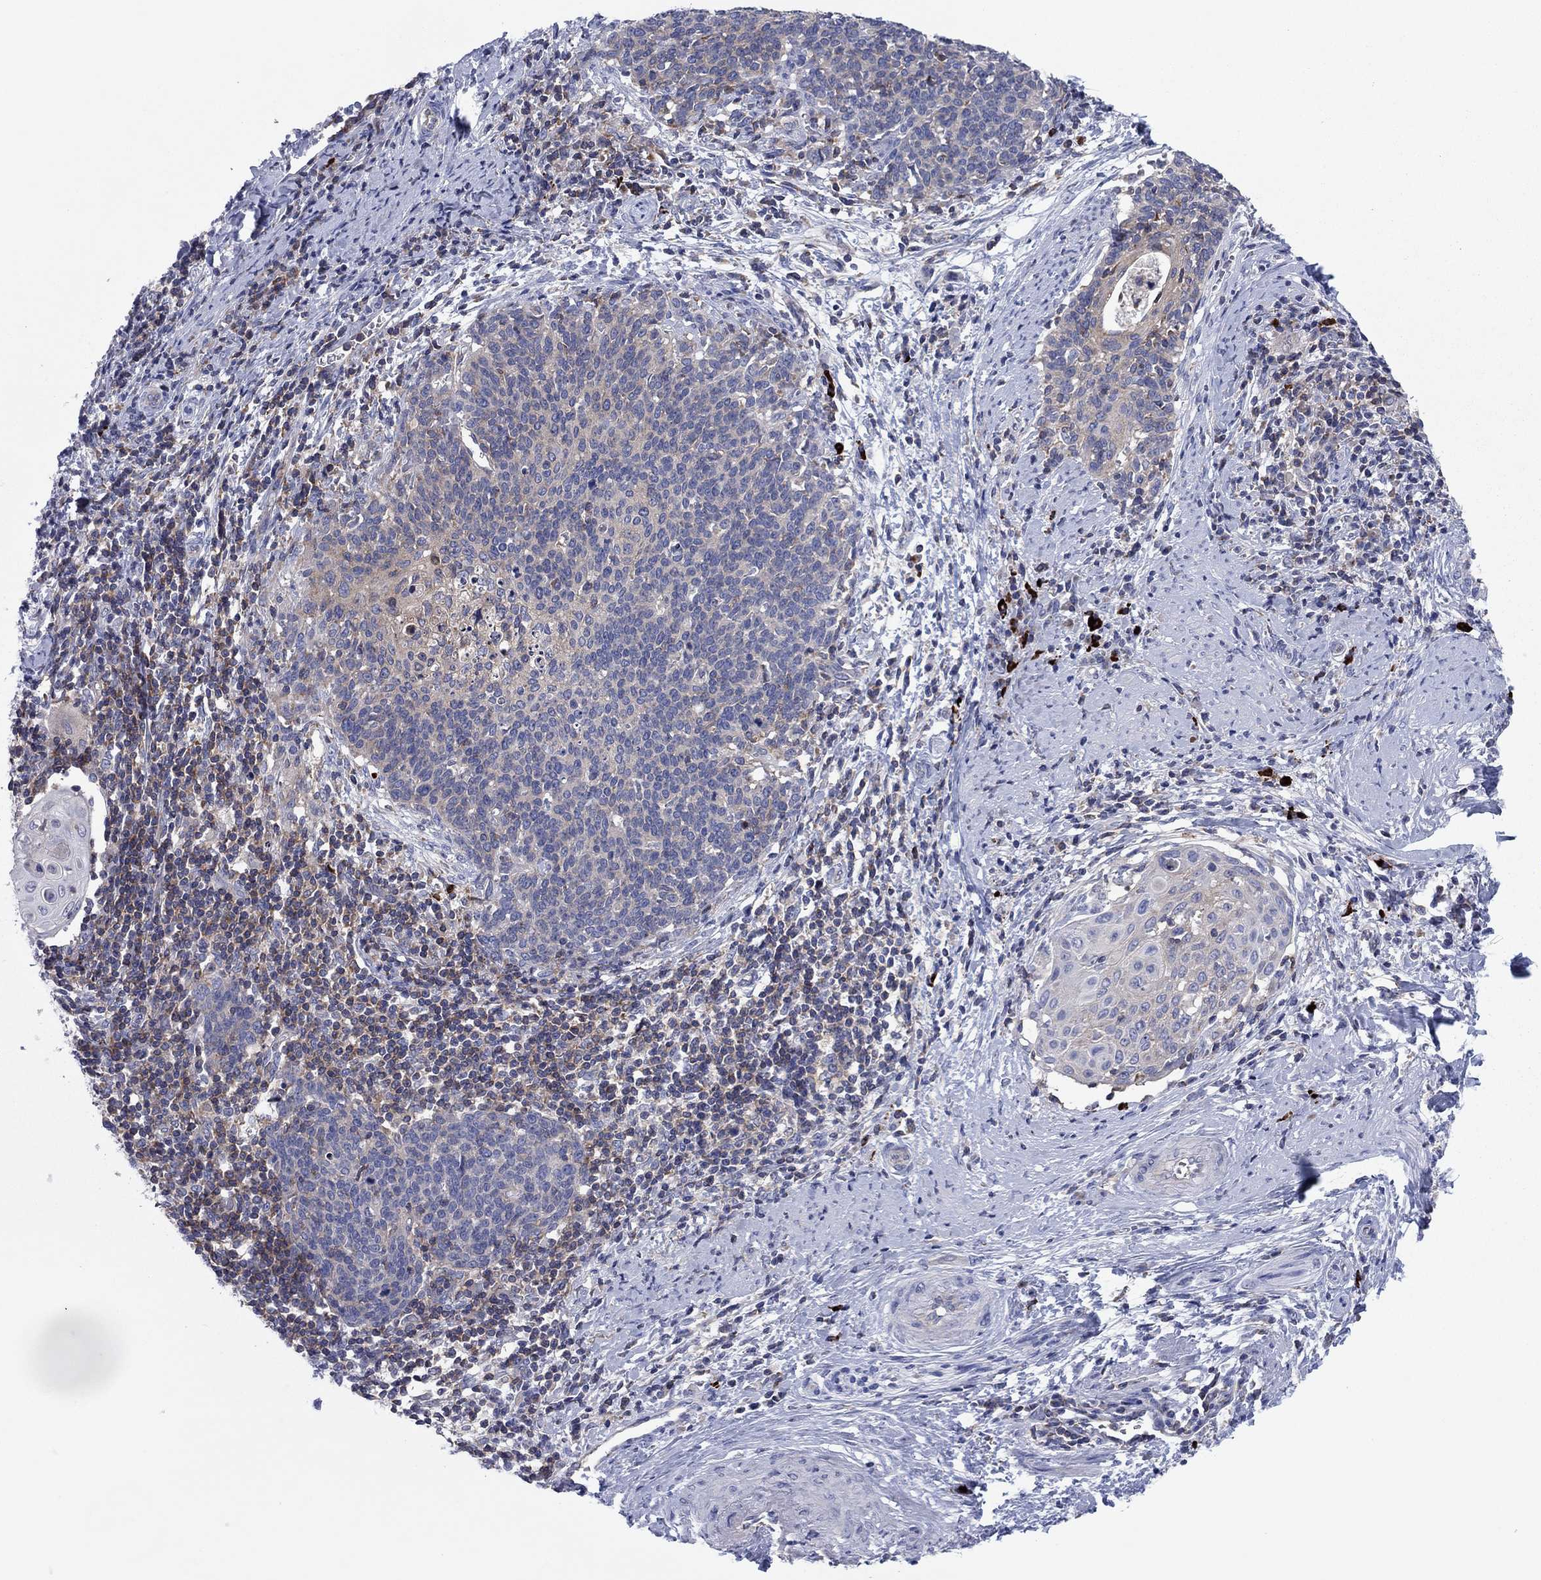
{"staining": {"intensity": "weak", "quantity": "<25%", "location": "cytoplasmic/membranous"}, "tissue": "cervical cancer", "cell_type": "Tumor cells", "image_type": "cancer", "snomed": [{"axis": "morphology", "description": "Squamous cell carcinoma, NOS"}, {"axis": "topography", "description": "Cervix"}], "caption": "This is an IHC photomicrograph of squamous cell carcinoma (cervical). There is no expression in tumor cells.", "gene": "PVR", "patient": {"sex": "female", "age": 39}}